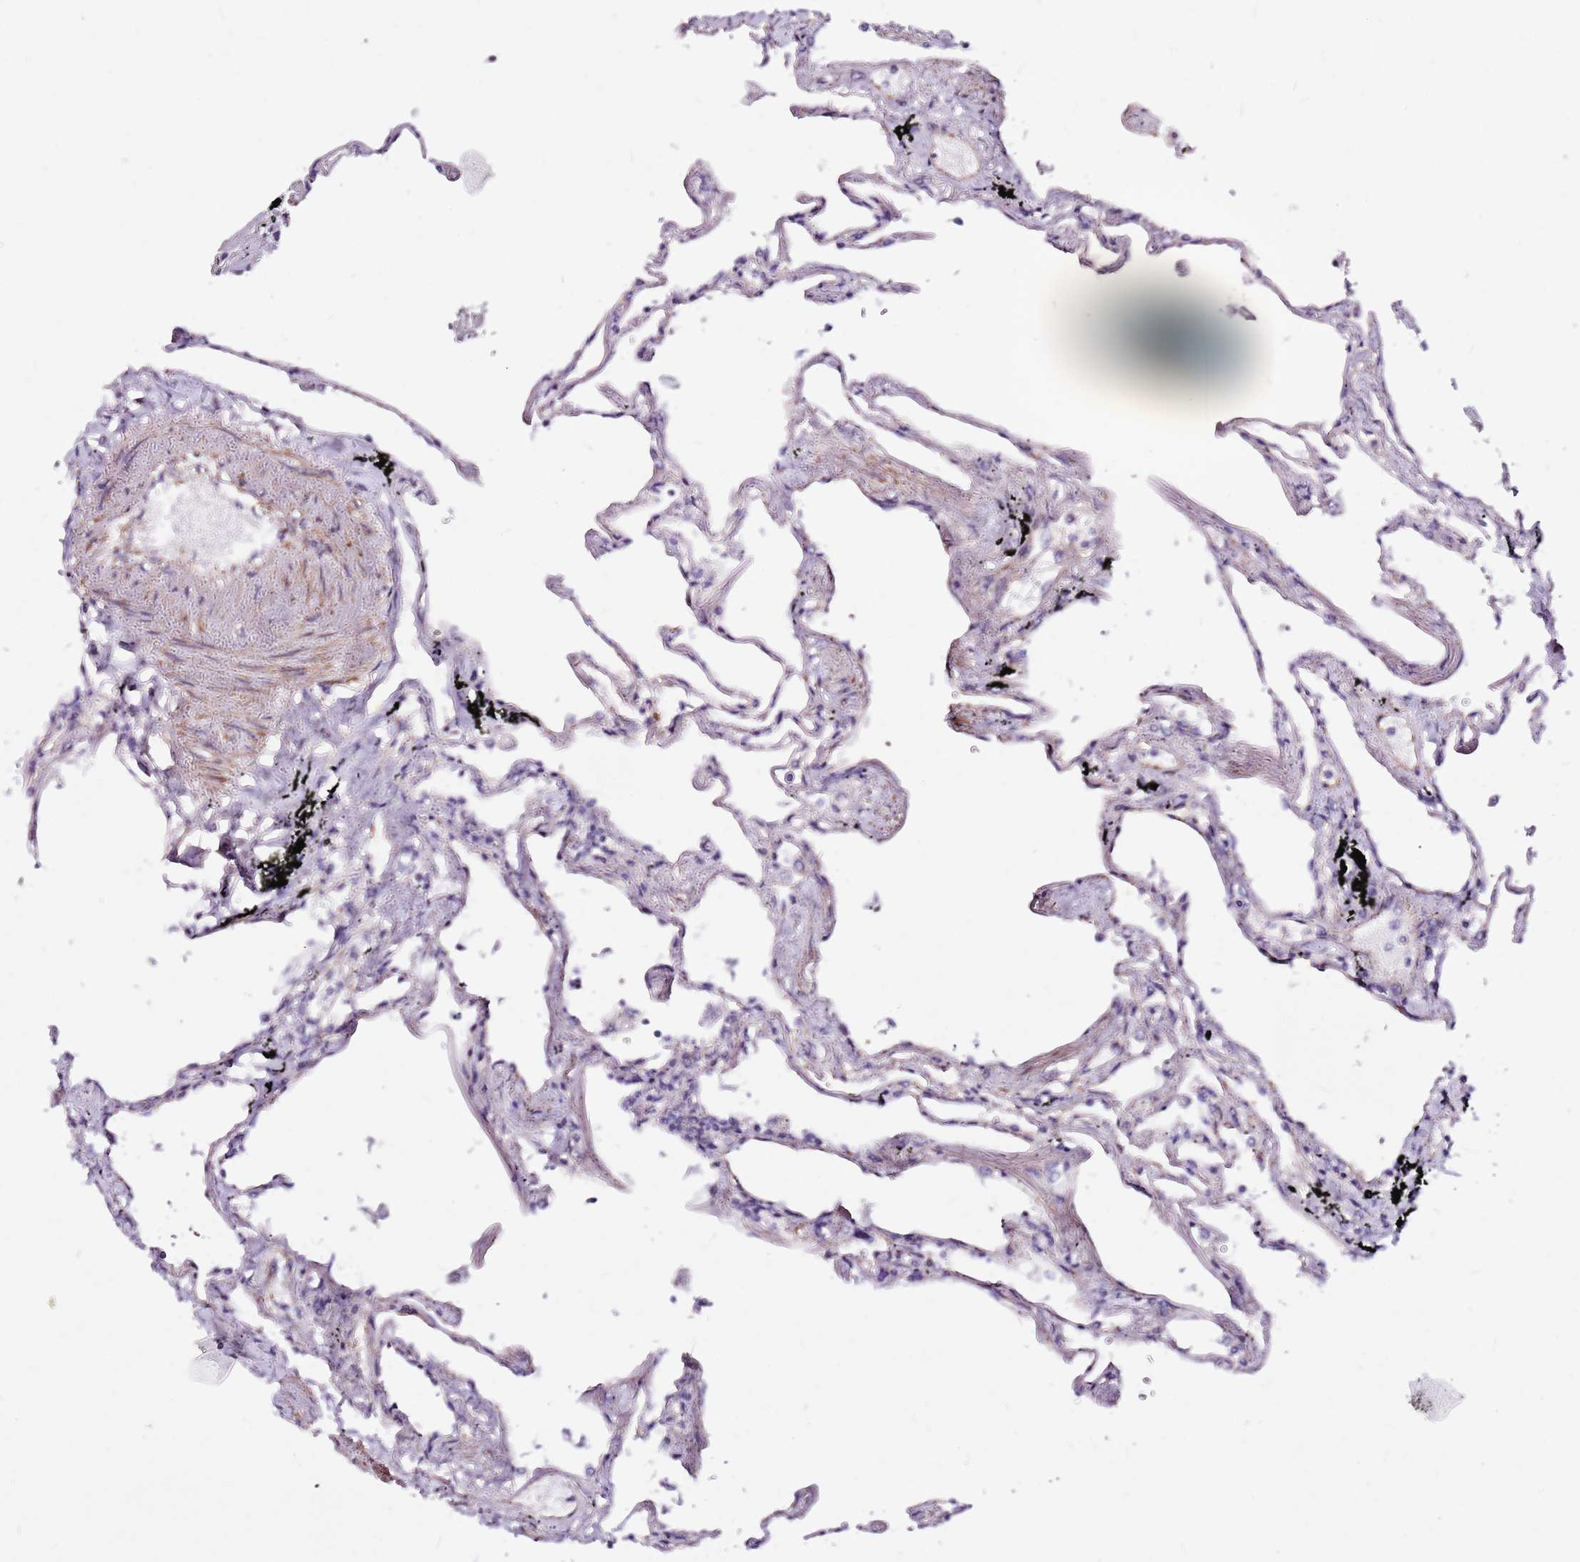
{"staining": {"intensity": "negative", "quantity": "none", "location": "none"}, "tissue": "lung", "cell_type": "Alveolar cells", "image_type": "normal", "snomed": [{"axis": "morphology", "description": "Normal tissue, NOS"}, {"axis": "topography", "description": "Lung"}], "caption": "Lung was stained to show a protein in brown. There is no significant staining in alveolar cells. The staining is performed using DAB (3,3'-diaminobenzidine) brown chromogen with nuclei counter-stained in using hematoxylin.", "gene": "POLE3", "patient": {"sex": "female", "age": 67}}